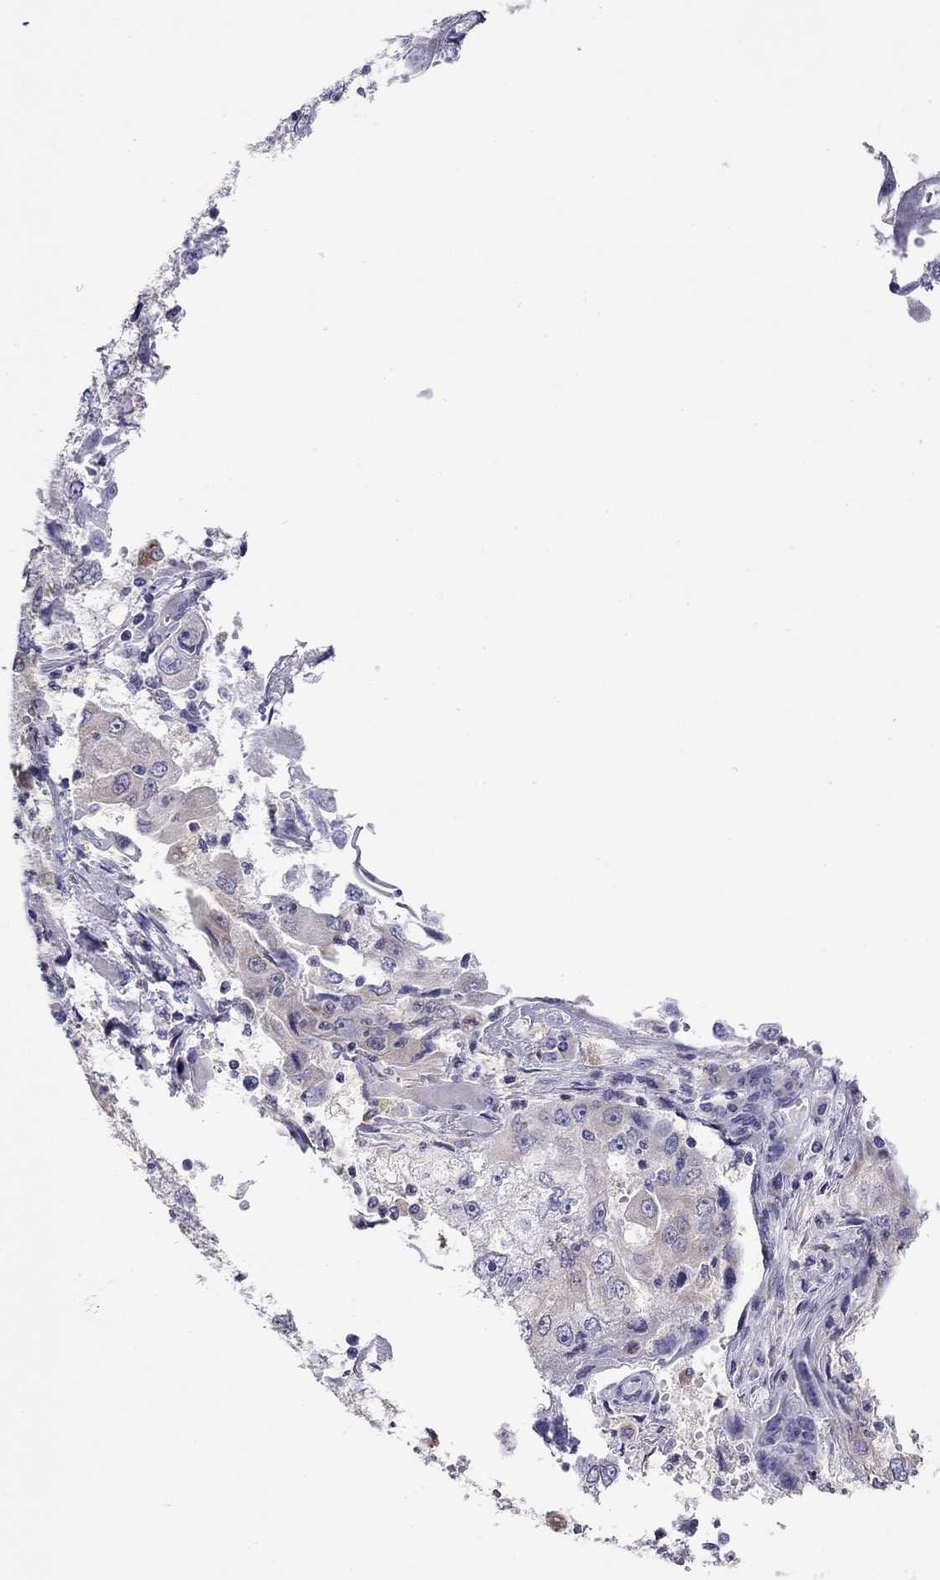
{"staining": {"intensity": "negative", "quantity": "none", "location": "none"}, "tissue": "cervical cancer", "cell_type": "Tumor cells", "image_type": "cancer", "snomed": [{"axis": "morphology", "description": "Squamous cell carcinoma, NOS"}, {"axis": "topography", "description": "Cervix"}], "caption": "Immunohistochemical staining of cervical cancer (squamous cell carcinoma) reveals no significant staining in tumor cells. (Brightfield microscopy of DAB immunohistochemistry at high magnification).", "gene": "SLC46A2", "patient": {"sex": "female", "age": 36}}